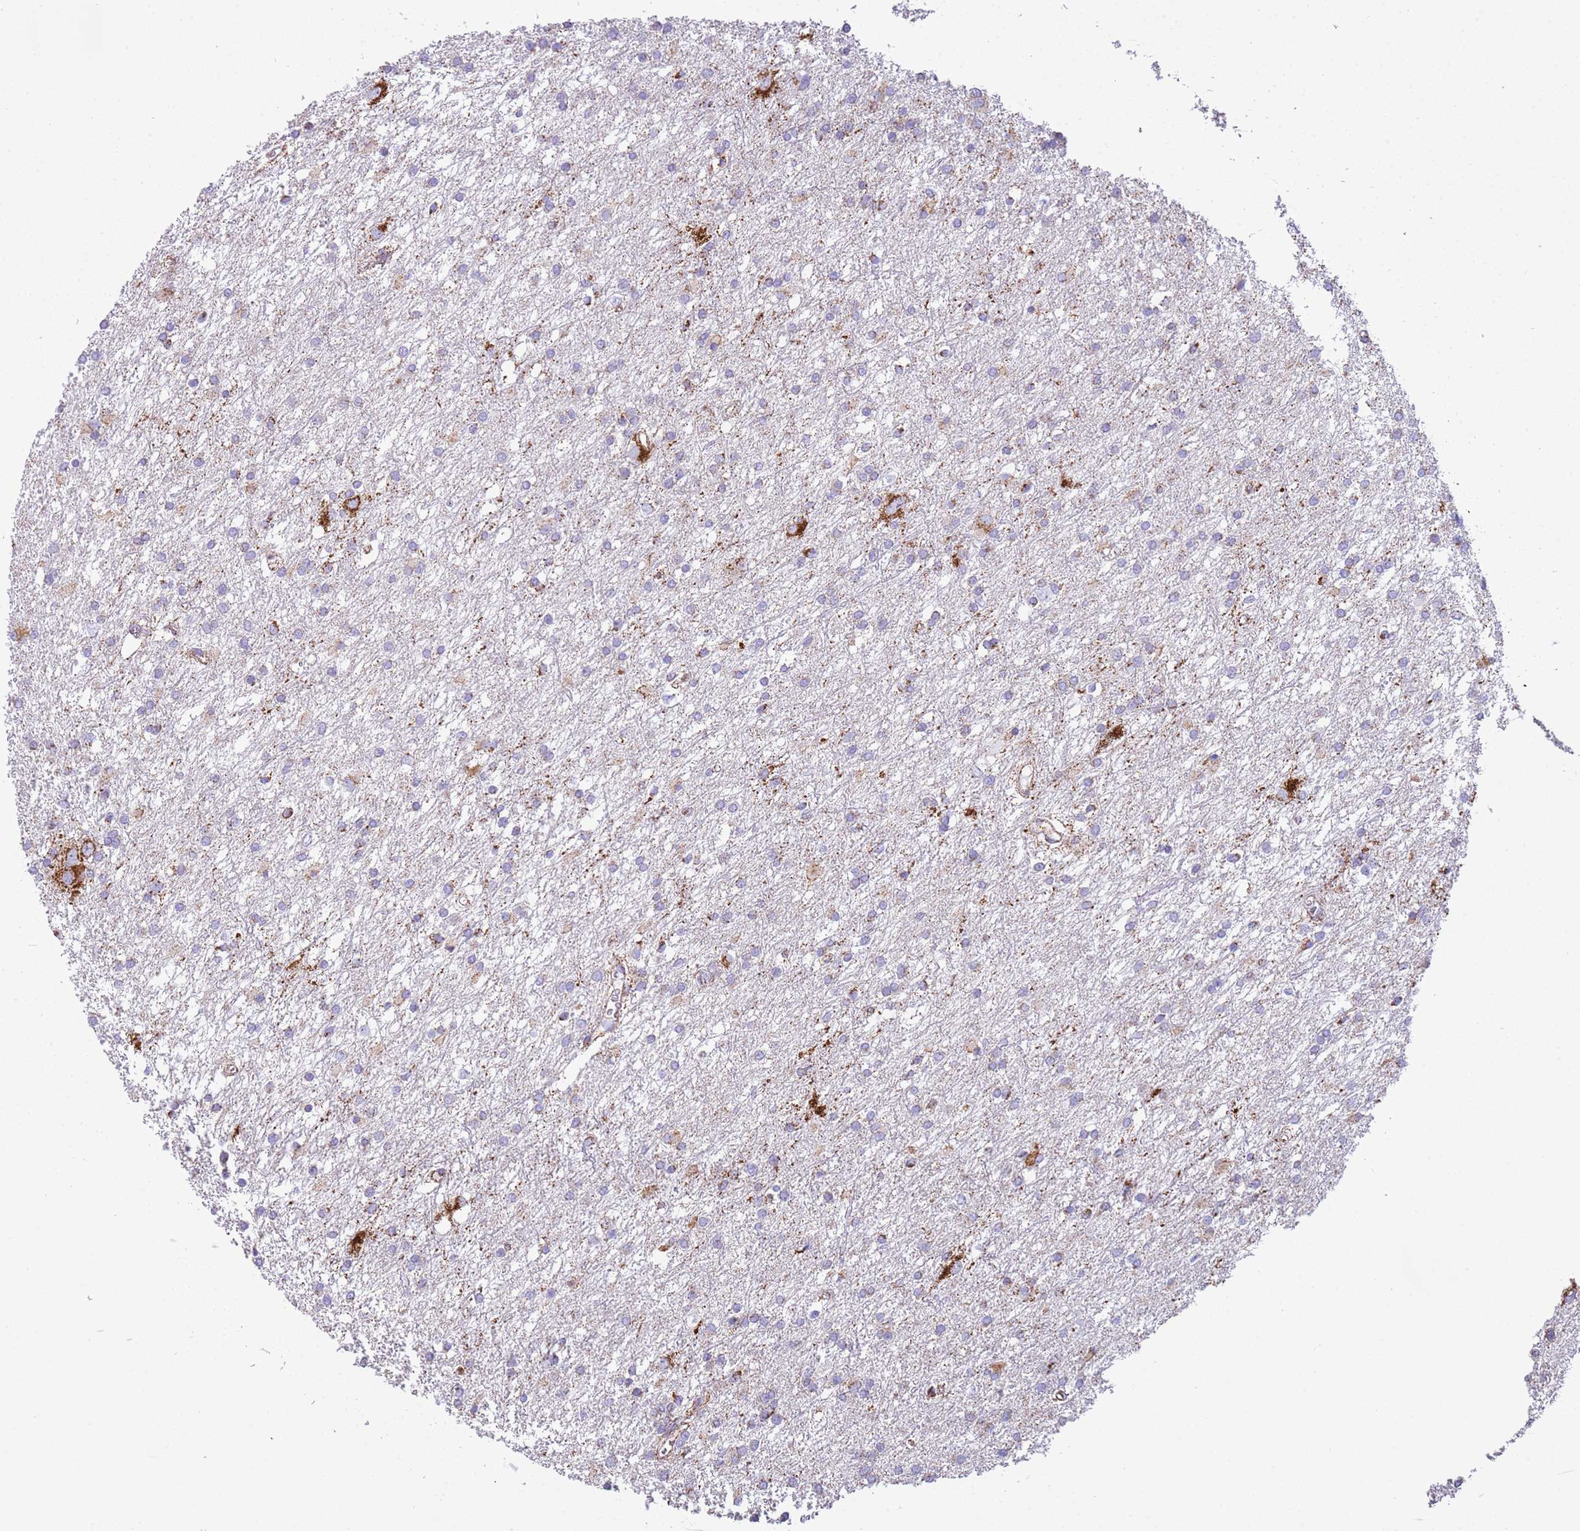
{"staining": {"intensity": "weak", "quantity": "<25%", "location": "cytoplasmic/membranous"}, "tissue": "glioma", "cell_type": "Tumor cells", "image_type": "cancer", "snomed": [{"axis": "morphology", "description": "Glioma, malignant, High grade"}, {"axis": "topography", "description": "Brain"}], "caption": "This is an immunohistochemistry micrograph of glioma. There is no staining in tumor cells.", "gene": "SUCLG2", "patient": {"sex": "female", "age": 50}}